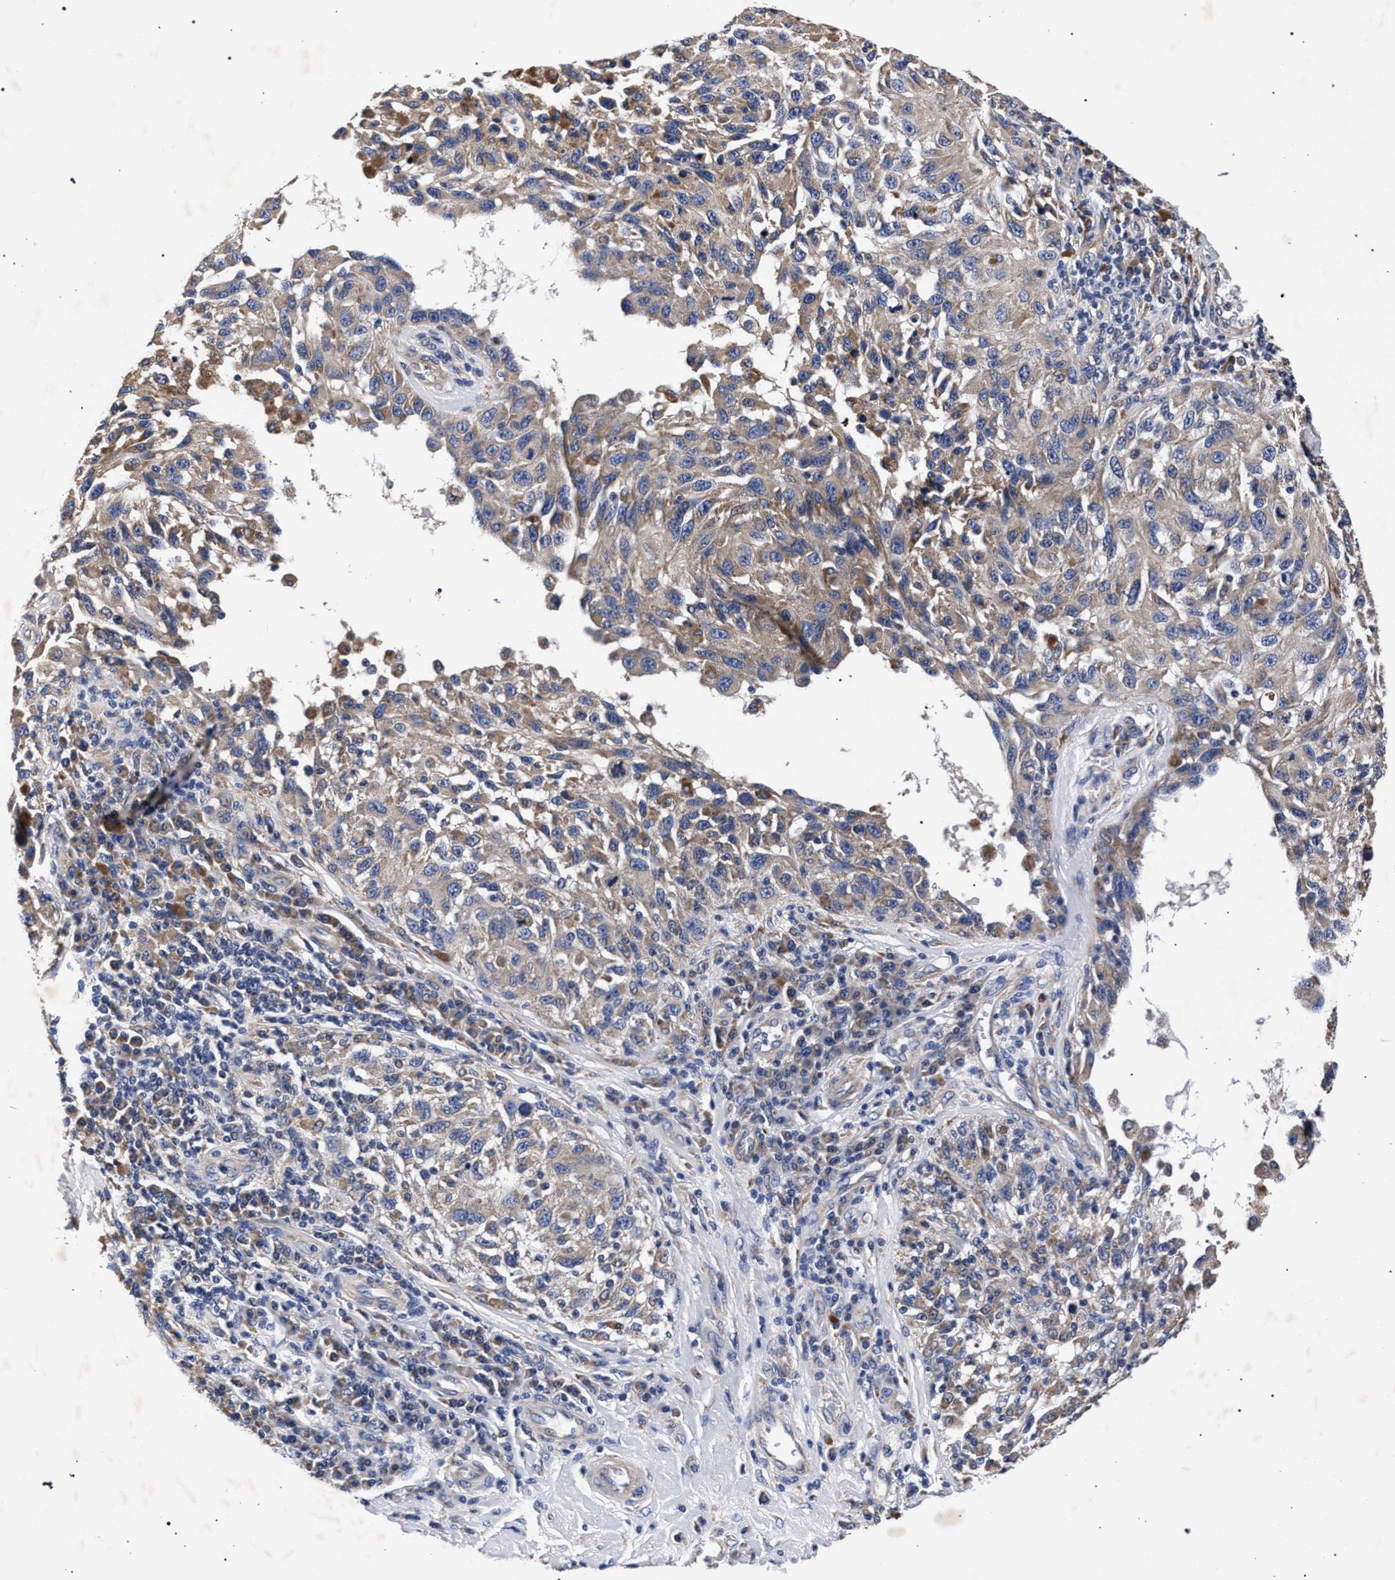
{"staining": {"intensity": "weak", "quantity": "25%-75%", "location": "cytoplasmic/membranous"}, "tissue": "melanoma", "cell_type": "Tumor cells", "image_type": "cancer", "snomed": [{"axis": "morphology", "description": "Malignant melanoma, NOS"}, {"axis": "topography", "description": "Skin"}], "caption": "Tumor cells display low levels of weak cytoplasmic/membranous expression in approximately 25%-75% of cells in melanoma.", "gene": "CFAP95", "patient": {"sex": "female", "age": 73}}